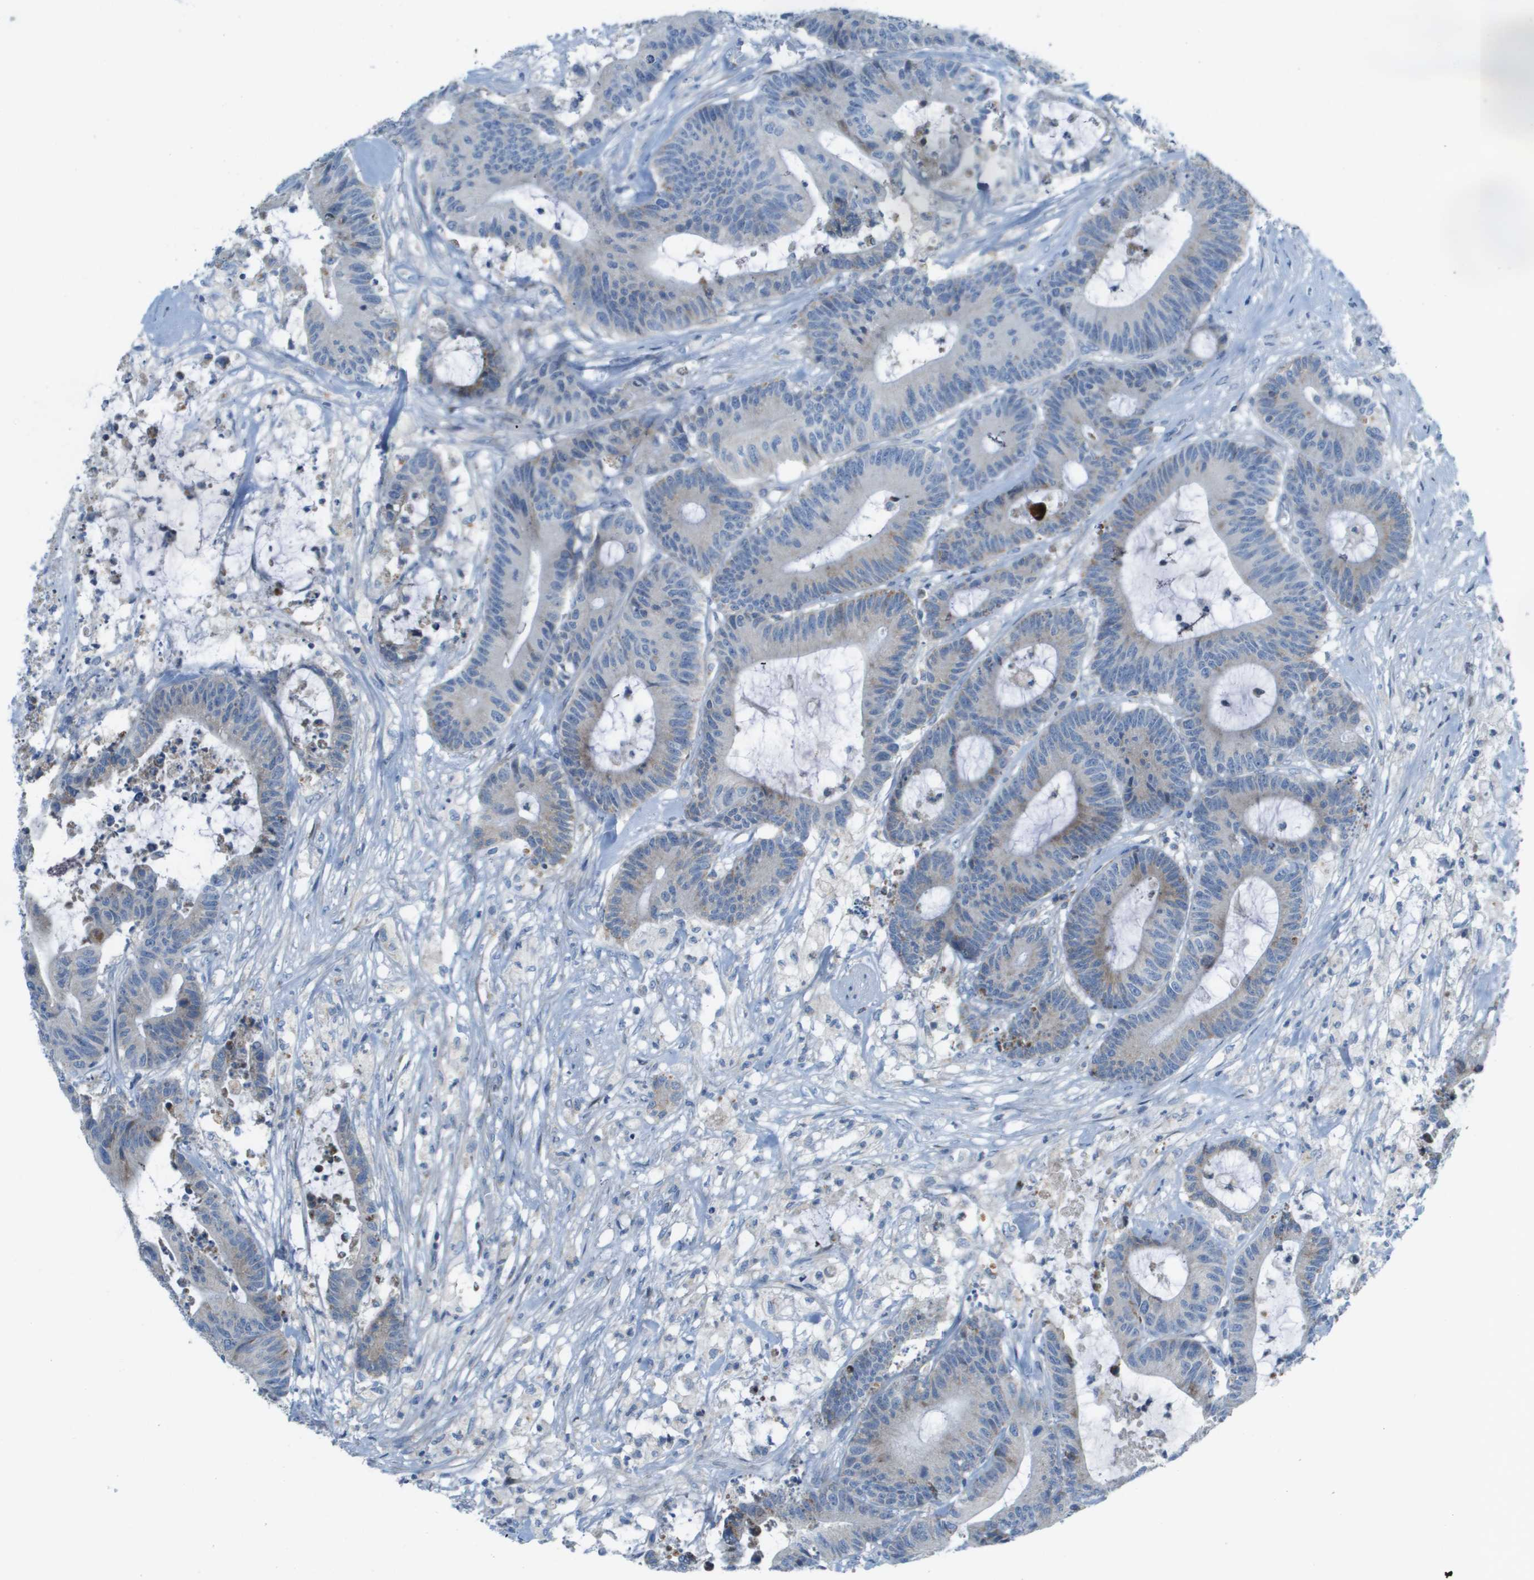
{"staining": {"intensity": "moderate", "quantity": "<25%", "location": "cytoplasmic/membranous"}, "tissue": "colorectal cancer", "cell_type": "Tumor cells", "image_type": "cancer", "snomed": [{"axis": "morphology", "description": "Adenocarcinoma, NOS"}, {"axis": "topography", "description": "Colon"}], "caption": "Protein staining exhibits moderate cytoplasmic/membranous staining in about <25% of tumor cells in adenocarcinoma (colorectal). (DAB = brown stain, brightfield microscopy at high magnification).", "gene": "GALNT6", "patient": {"sex": "female", "age": 84}}